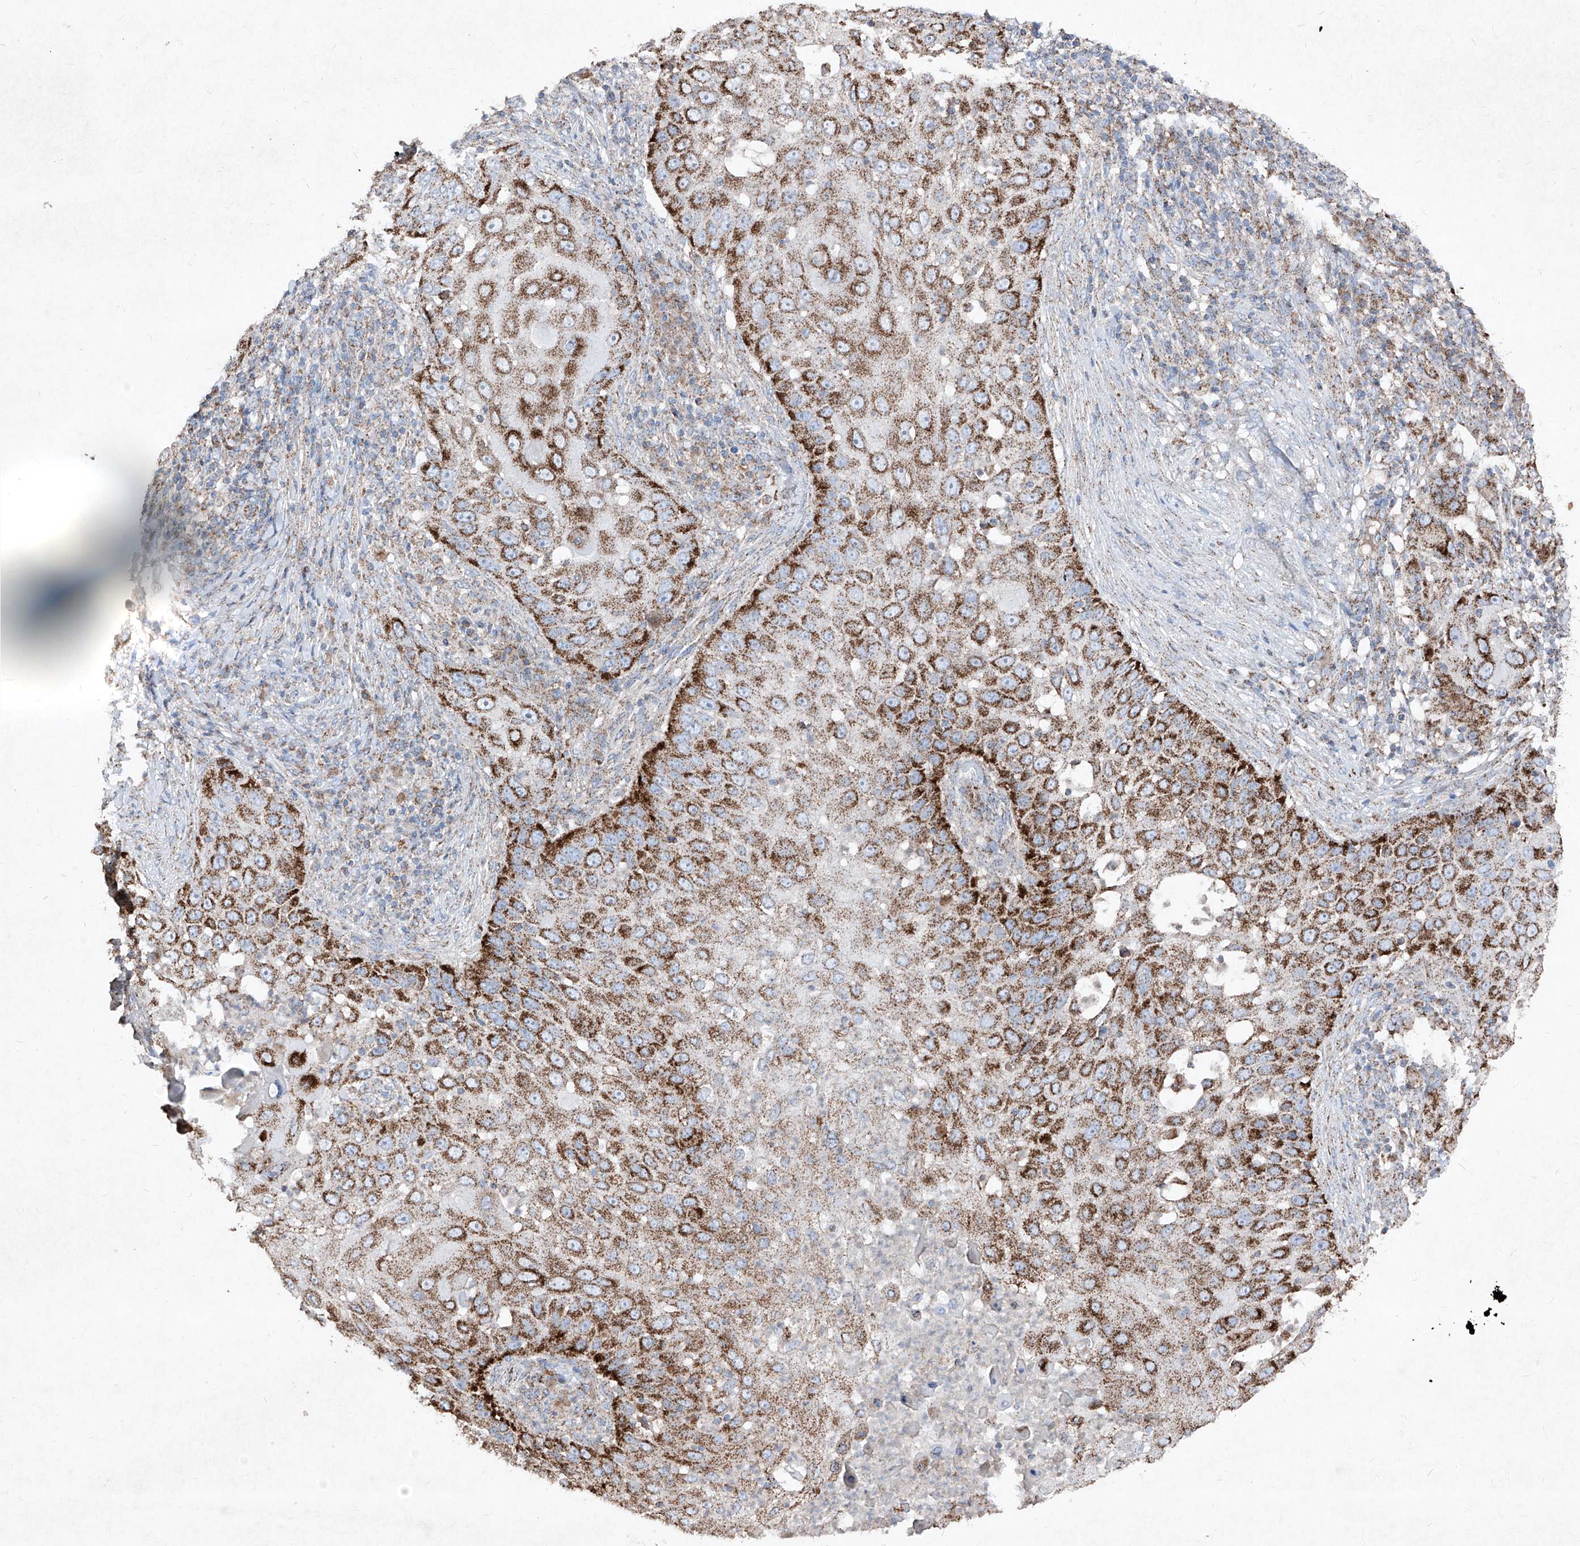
{"staining": {"intensity": "moderate", "quantity": ">75%", "location": "cytoplasmic/membranous"}, "tissue": "skin cancer", "cell_type": "Tumor cells", "image_type": "cancer", "snomed": [{"axis": "morphology", "description": "Squamous cell carcinoma, NOS"}, {"axis": "topography", "description": "Skin"}], "caption": "Immunohistochemistry (DAB) staining of skin cancer demonstrates moderate cytoplasmic/membranous protein expression in about >75% of tumor cells. (DAB IHC, brown staining for protein, blue staining for nuclei).", "gene": "ABCD3", "patient": {"sex": "female", "age": 44}}